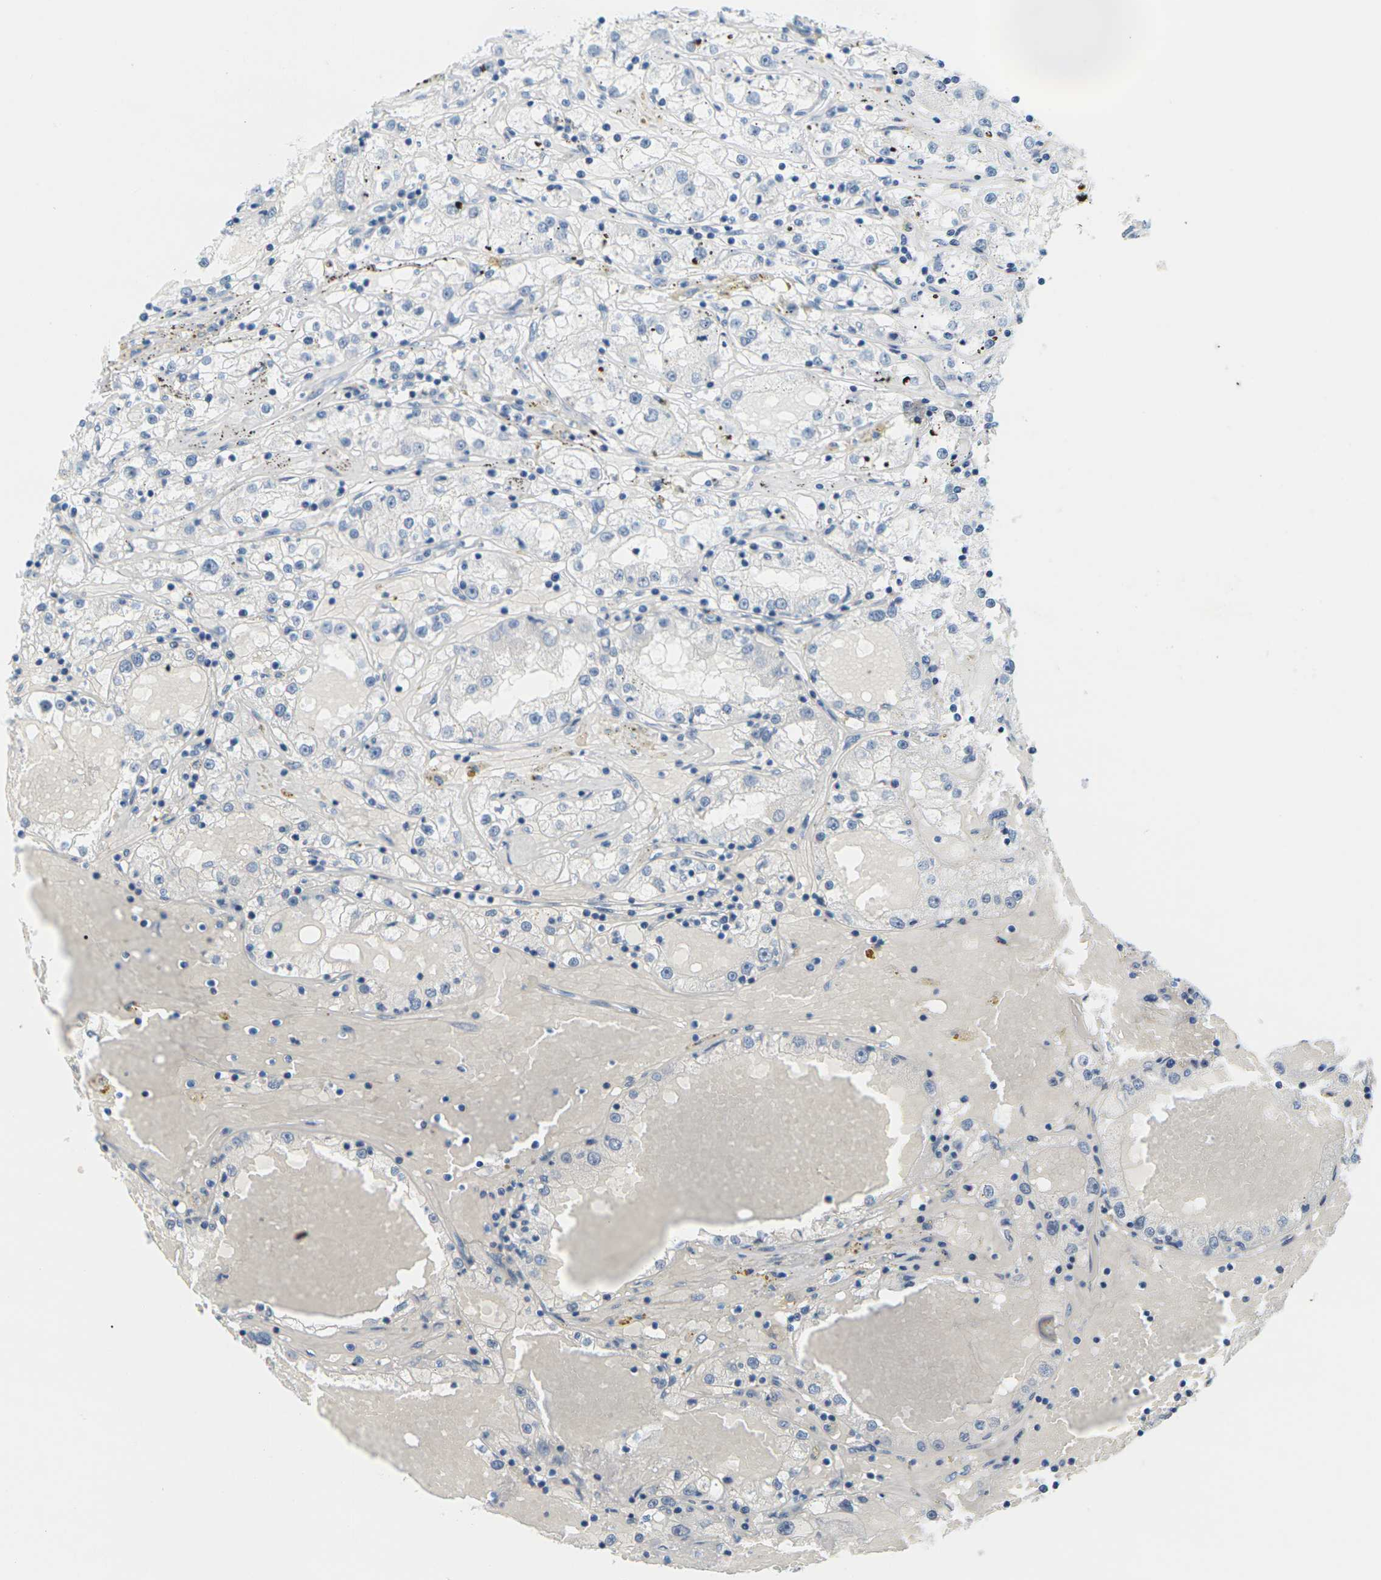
{"staining": {"intensity": "negative", "quantity": "none", "location": "none"}, "tissue": "renal cancer", "cell_type": "Tumor cells", "image_type": "cancer", "snomed": [{"axis": "morphology", "description": "Adenocarcinoma, NOS"}, {"axis": "topography", "description": "Kidney"}], "caption": "DAB immunohistochemical staining of human renal cancer demonstrates no significant staining in tumor cells.", "gene": "SLC12A1", "patient": {"sex": "male", "age": 56}}